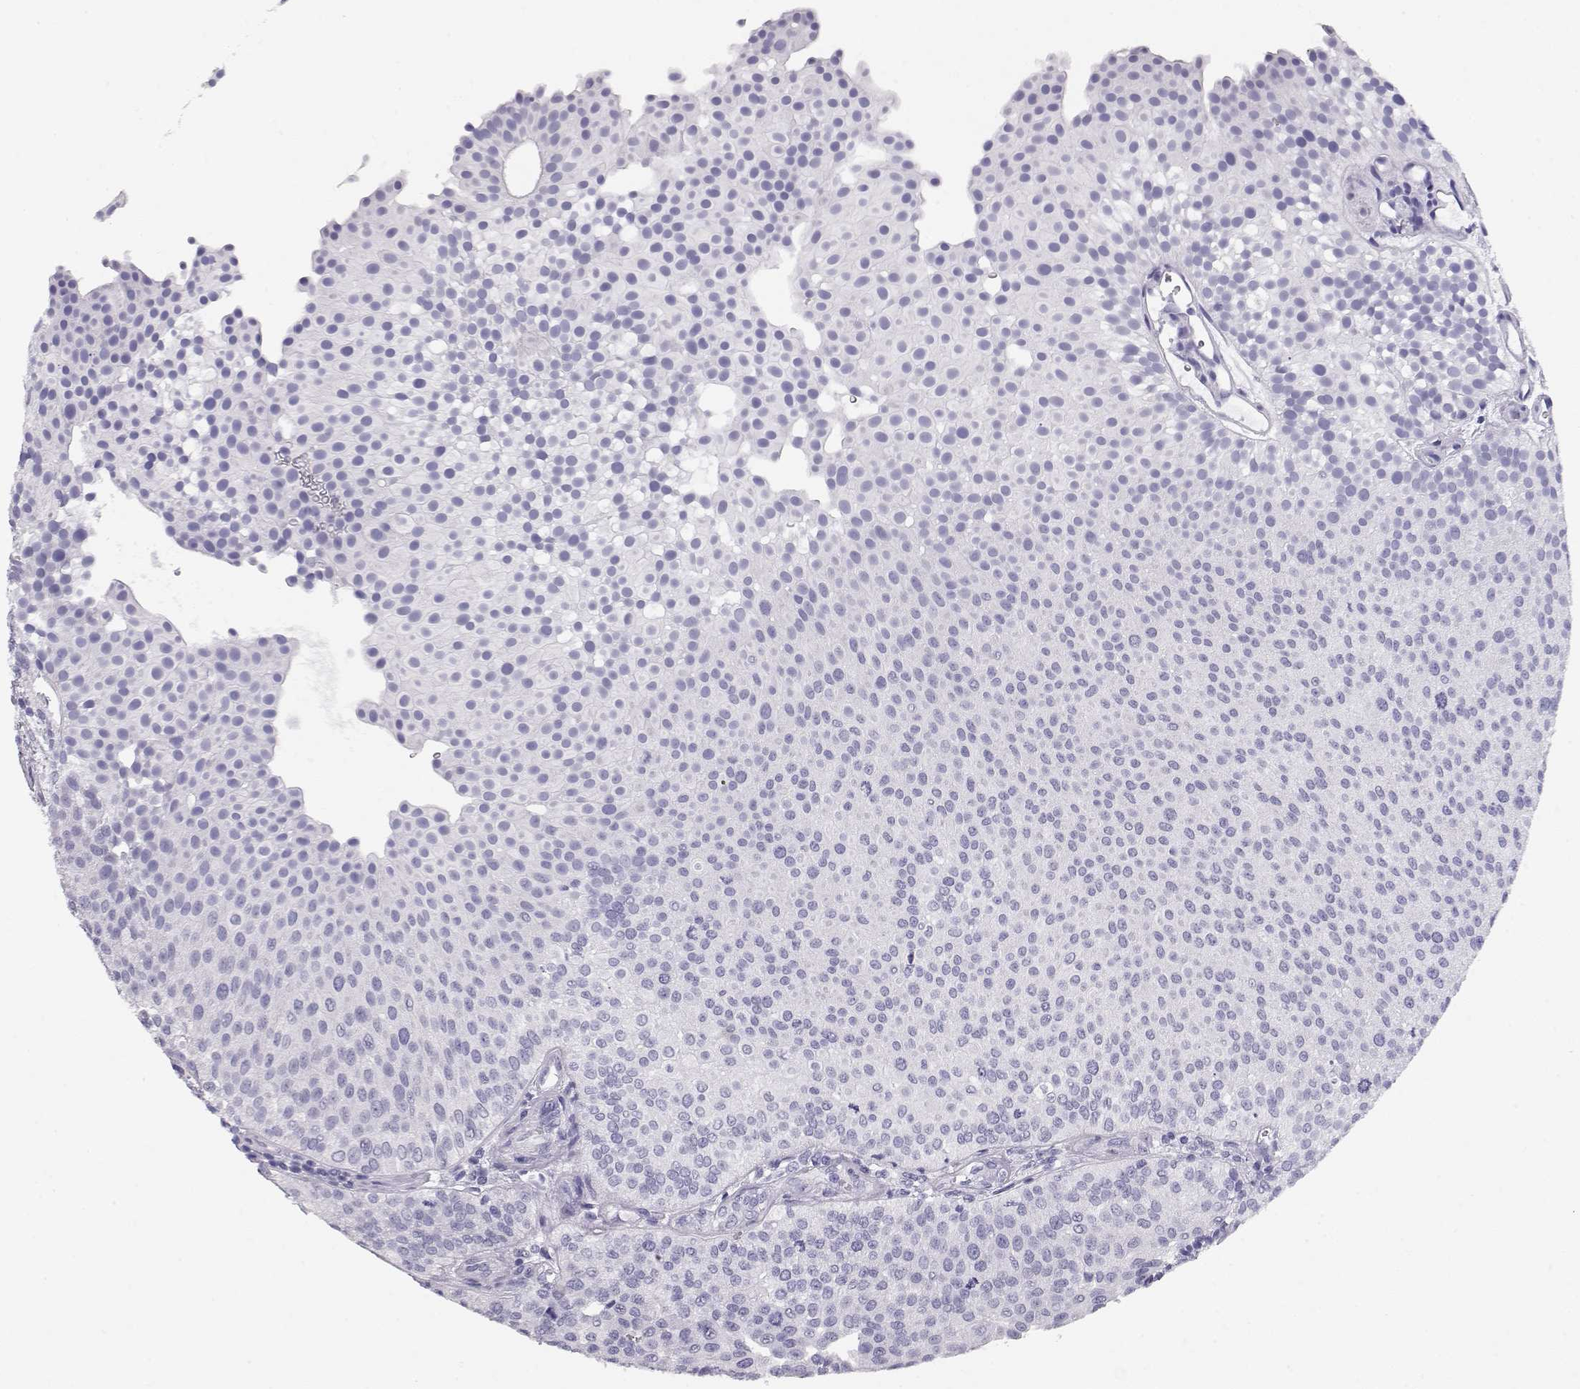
{"staining": {"intensity": "negative", "quantity": "none", "location": "none"}, "tissue": "urothelial cancer", "cell_type": "Tumor cells", "image_type": "cancer", "snomed": [{"axis": "morphology", "description": "Urothelial carcinoma, Low grade"}, {"axis": "topography", "description": "Urinary bladder"}], "caption": "IHC of human urothelial cancer demonstrates no expression in tumor cells. (Immunohistochemistry, brightfield microscopy, high magnification).", "gene": "MAGEC1", "patient": {"sex": "female", "age": 87}}